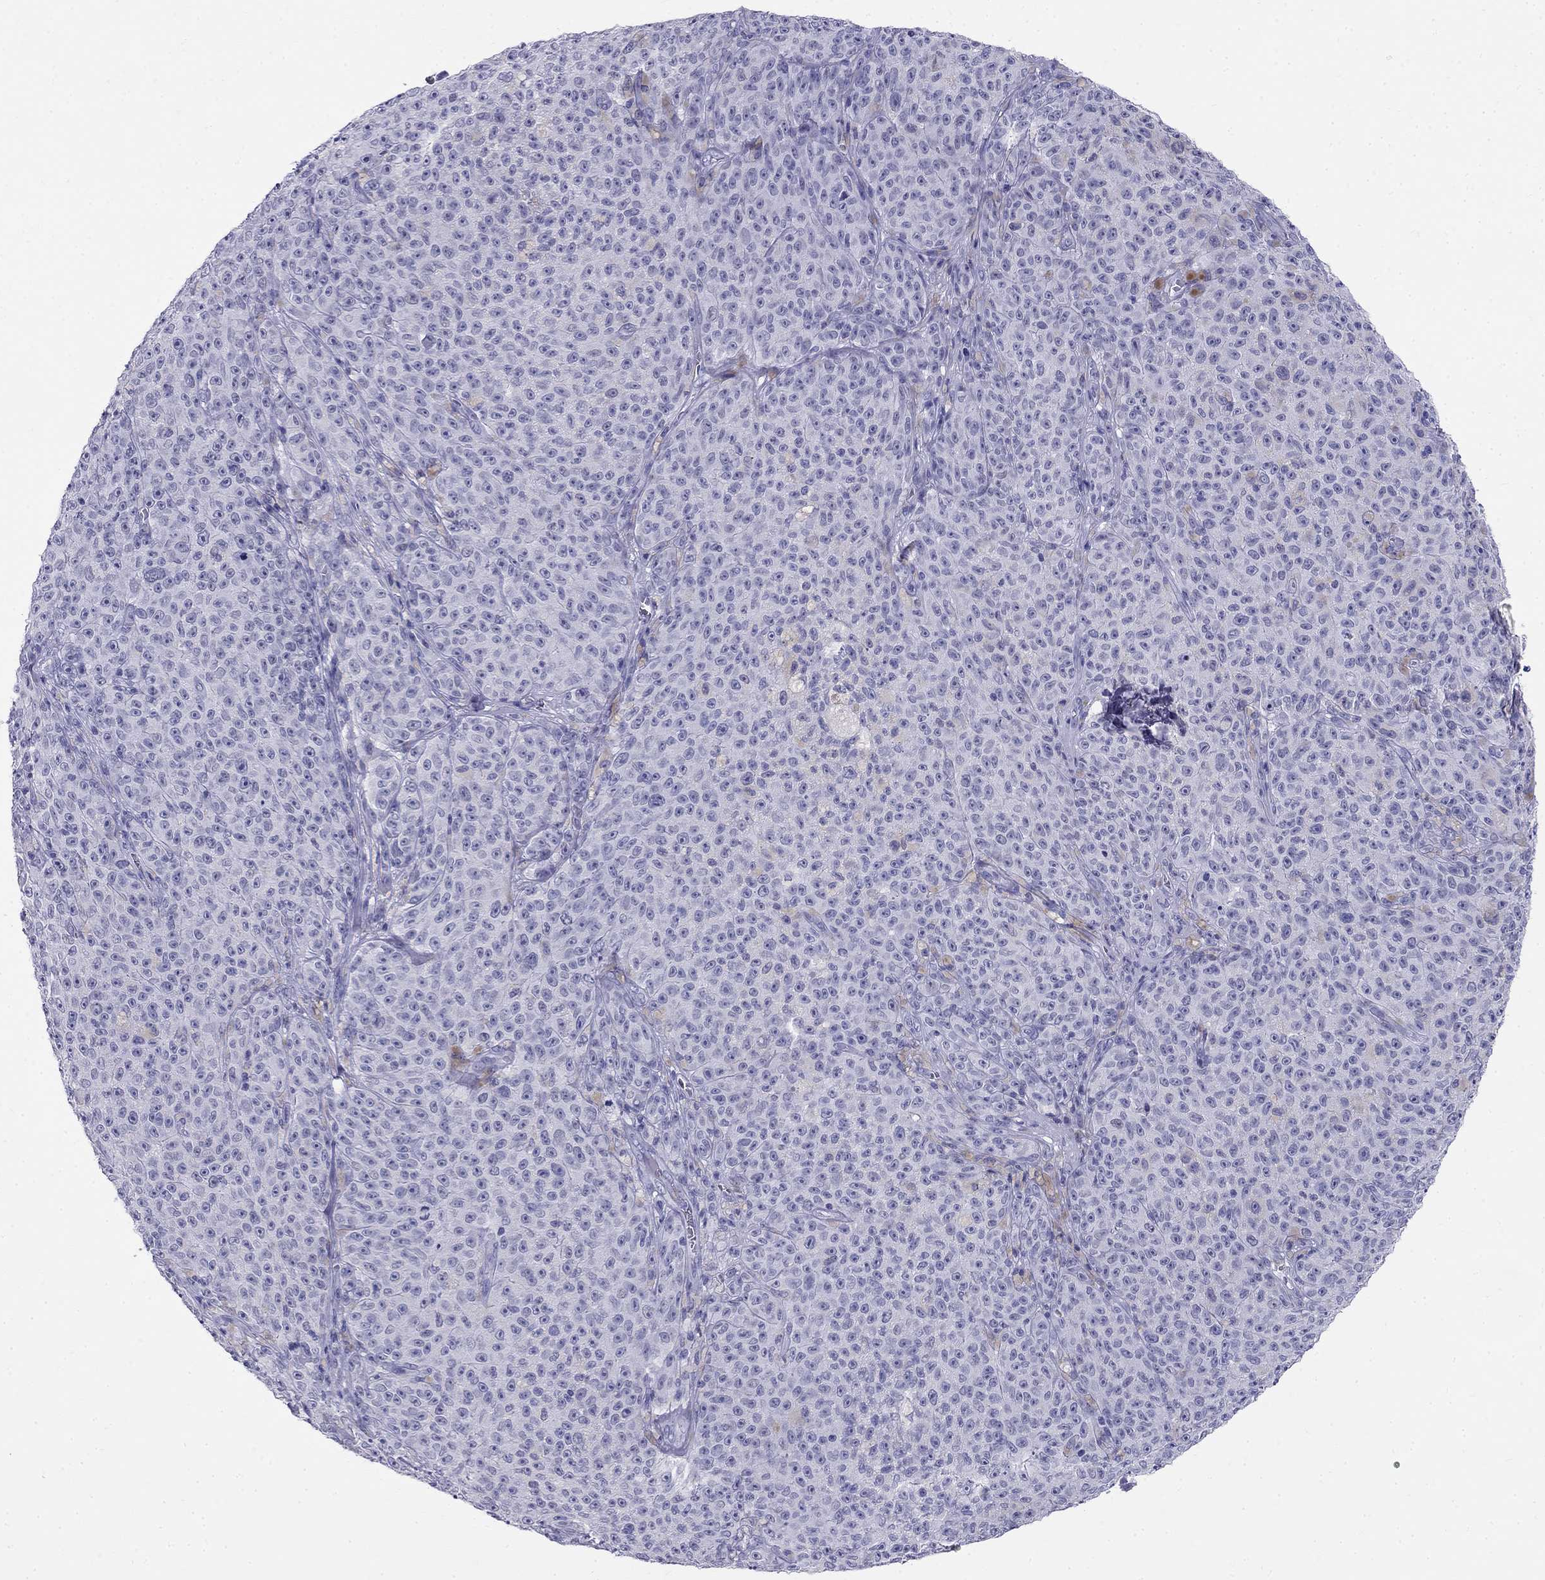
{"staining": {"intensity": "negative", "quantity": "none", "location": "none"}, "tissue": "melanoma", "cell_type": "Tumor cells", "image_type": "cancer", "snomed": [{"axis": "morphology", "description": "Malignant melanoma, NOS"}, {"axis": "topography", "description": "Skin"}], "caption": "Immunohistochemistry micrograph of human melanoma stained for a protein (brown), which demonstrates no positivity in tumor cells.", "gene": "PPP1R36", "patient": {"sex": "female", "age": 82}}